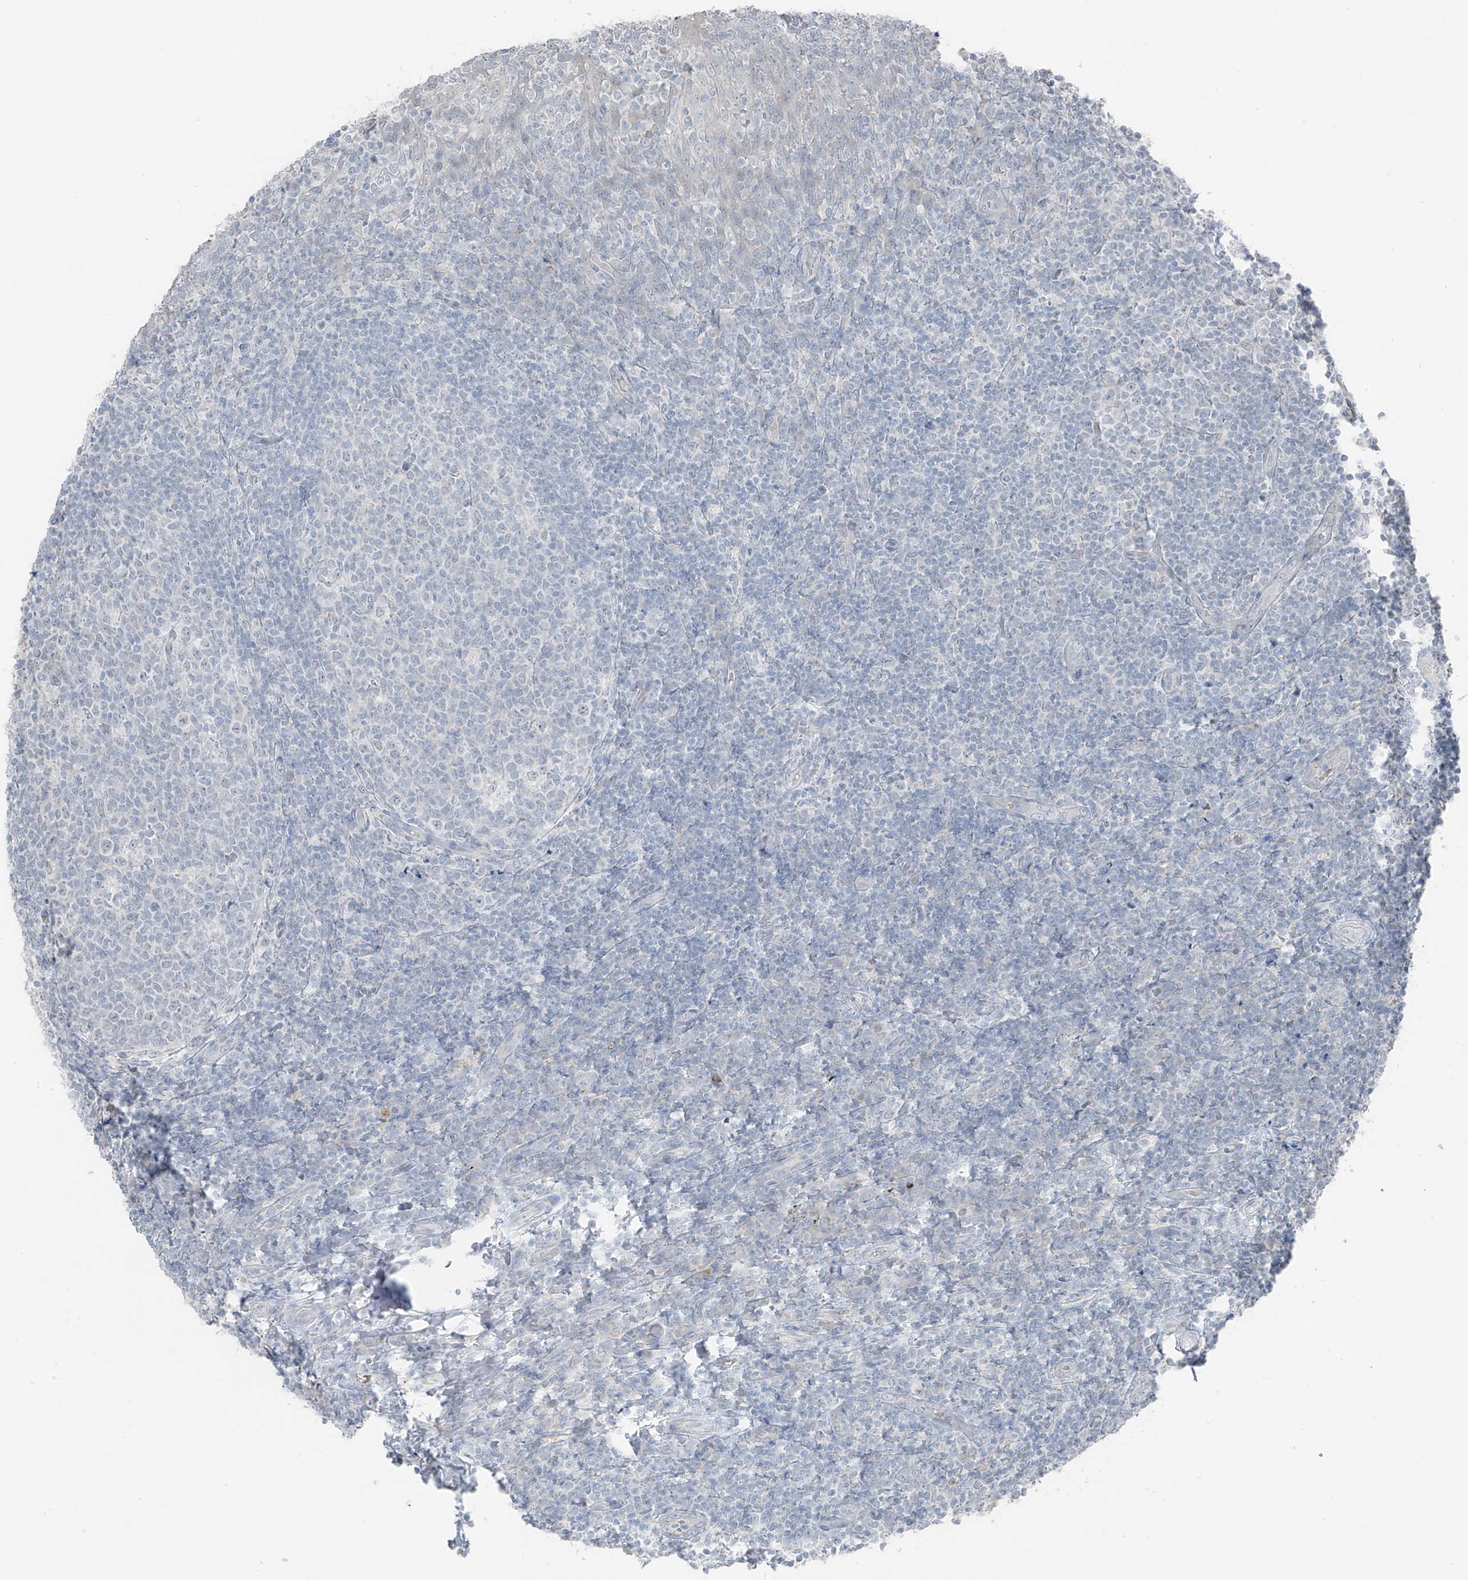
{"staining": {"intensity": "negative", "quantity": "none", "location": "none"}, "tissue": "tonsil", "cell_type": "Germinal center cells", "image_type": "normal", "snomed": [{"axis": "morphology", "description": "Normal tissue, NOS"}, {"axis": "topography", "description": "Tonsil"}], "caption": "An immunohistochemistry micrograph of normal tonsil is shown. There is no staining in germinal center cells of tonsil. (Brightfield microscopy of DAB immunohistochemistry at high magnification).", "gene": "PRDM6", "patient": {"sex": "female", "age": 19}}